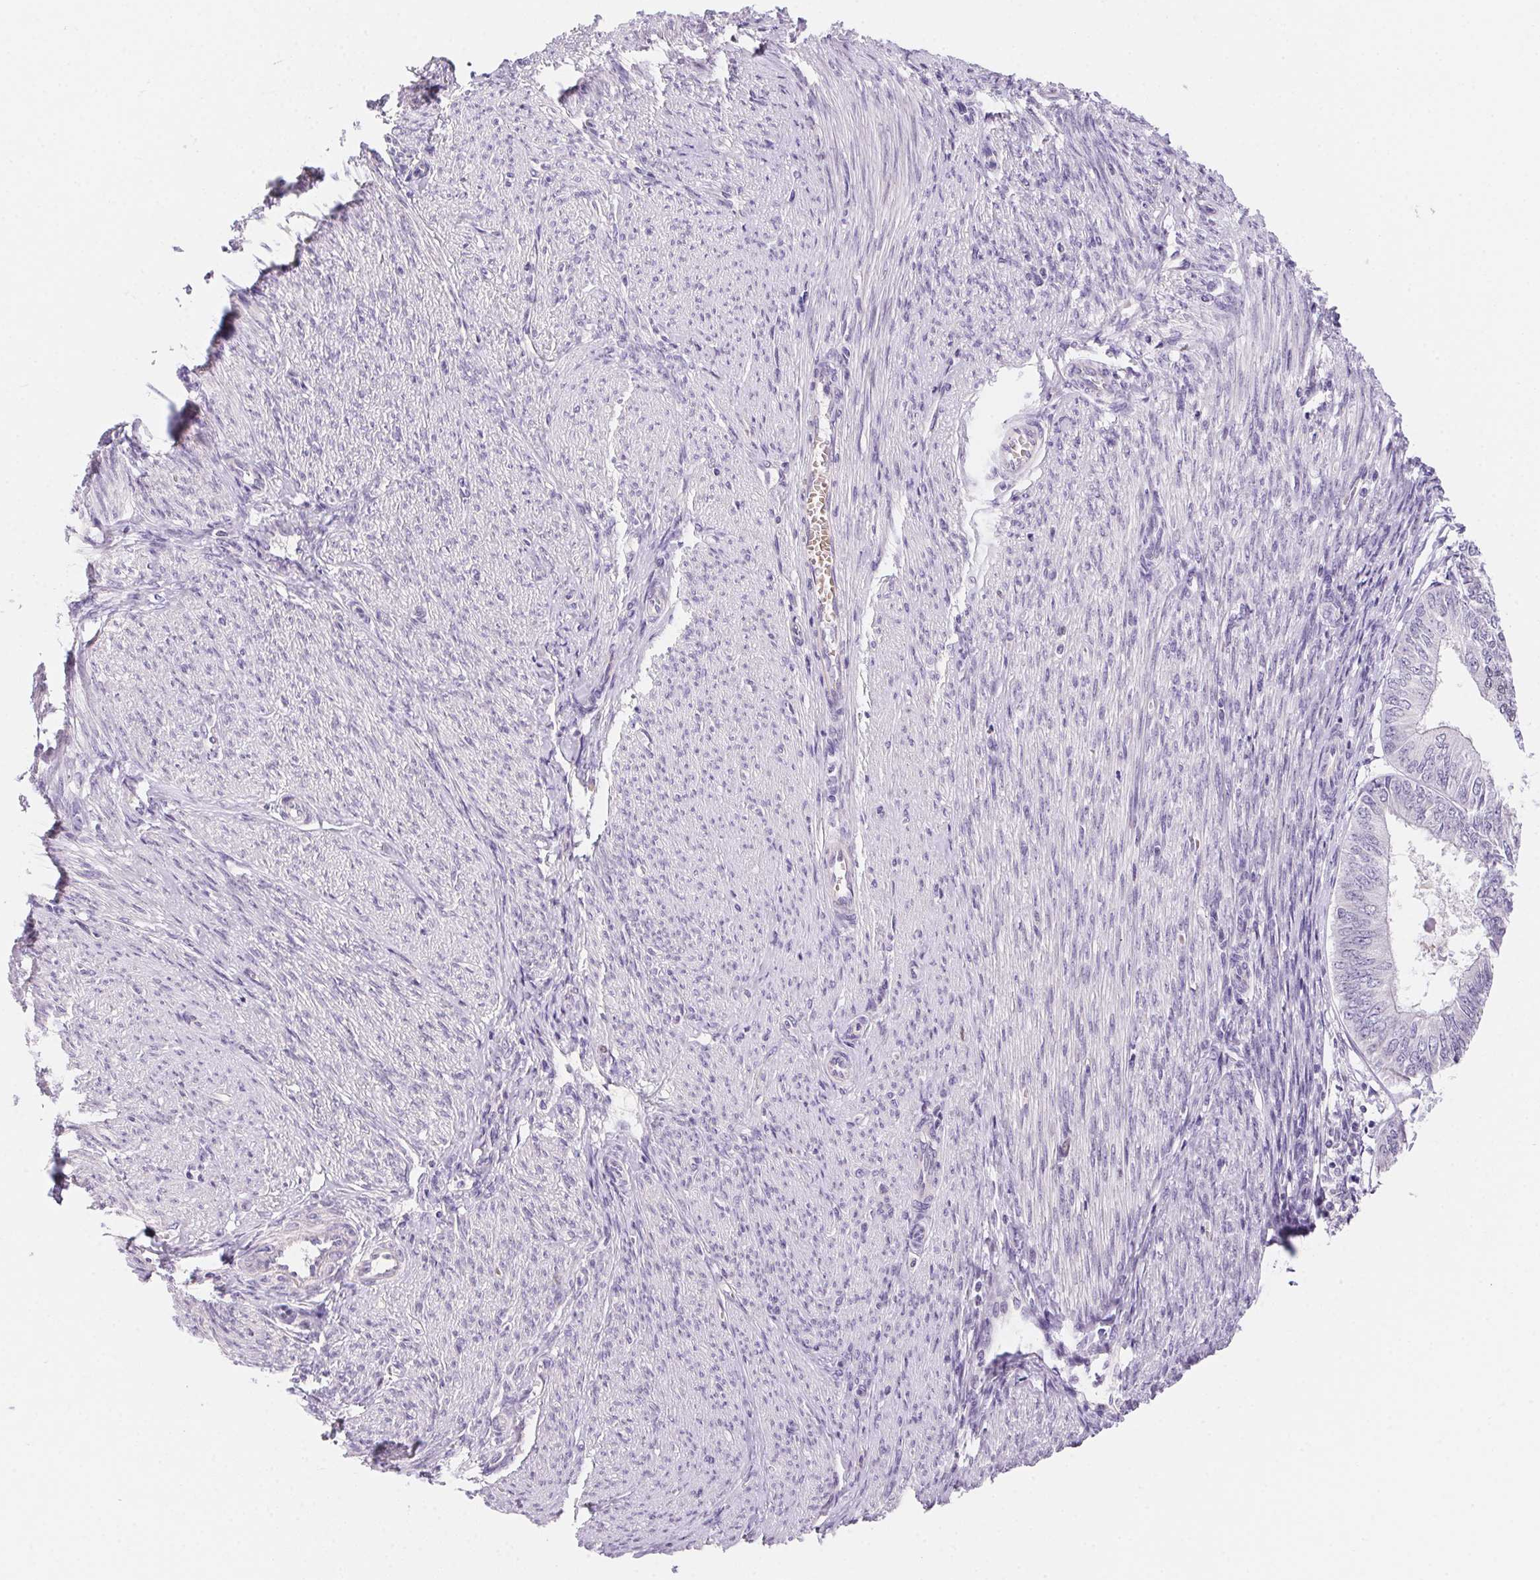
{"staining": {"intensity": "negative", "quantity": "none", "location": "none"}, "tissue": "endometrial cancer", "cell_type": "Tumor cells", "image_type": "cancer", "snomed": [{"axis": "morphology", "description": "Adenocarcinoma, NOS"}, {"axis": "topography", "description": "Endometrium"}], "caption": "An image of adenocarcinoma (endometrial) stained for a protein shows no brown staining in tumor cells.", "gene": "HELLS", "patient": {"sex": "female", "age": 58}}